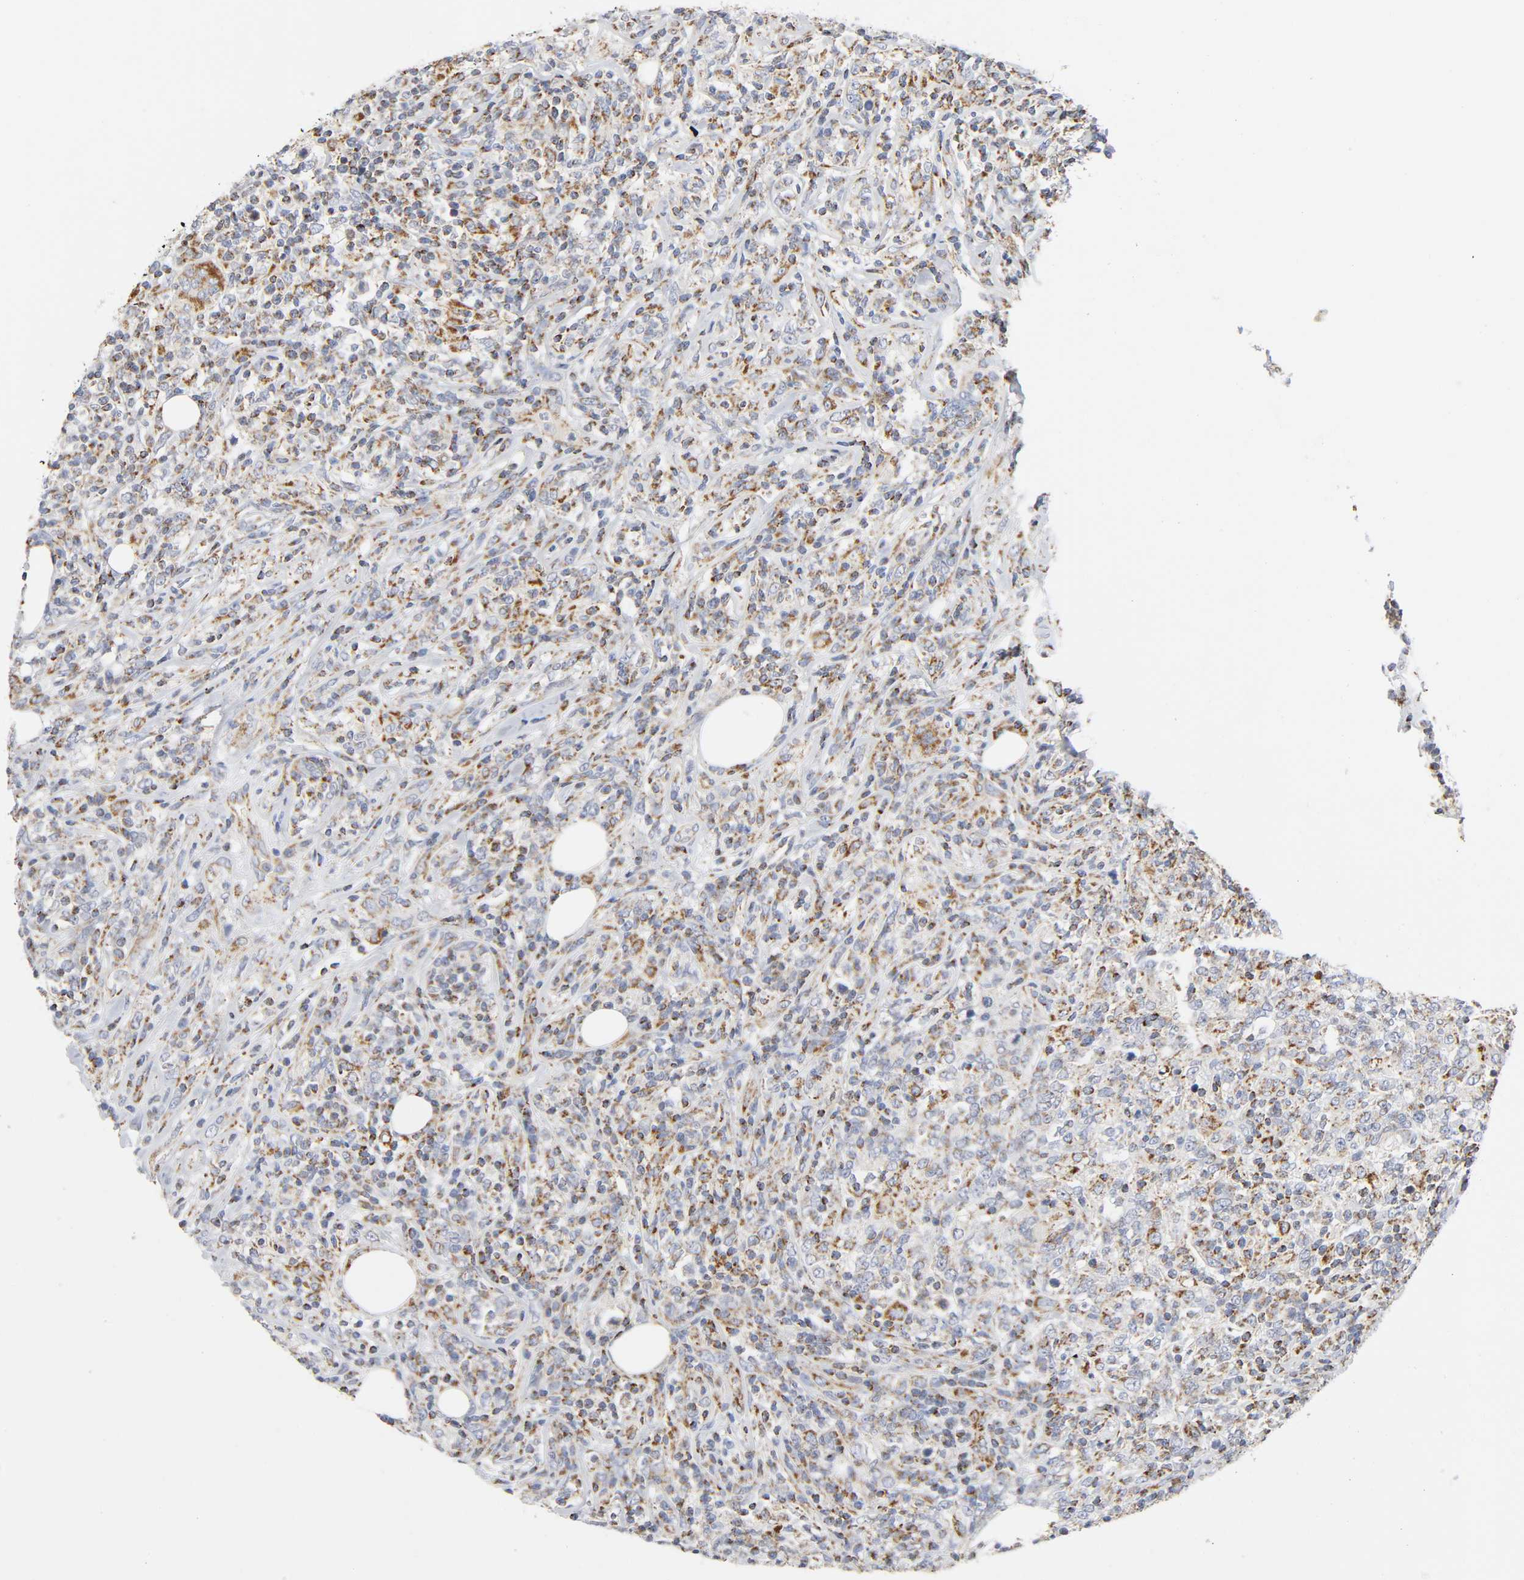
{"staining": {"intensity": "moderate", "quantity": ">75%", "location": "cytoplasmic/membranous"}, "tissue": "lymphoma", "cell_type": "Tumor cells", "image_type": "cancer", "snomed": [{"axis": "morphology", "description": "Malignant lymphoma, non-Hodgkin's type, High grade"}, {"axis": "topography", "description": "Lymph node"}], "caption": "Lymphoma stained with immunohistochemistry reveals moderate cytoplasmic/membranous positivity in approximately >75% of tumor cells. Ihc stains the protein of interest in brown and the nuclei are stained blue.", "gene": "BAK1", "patient": {"sex": "female", "age": 84}}